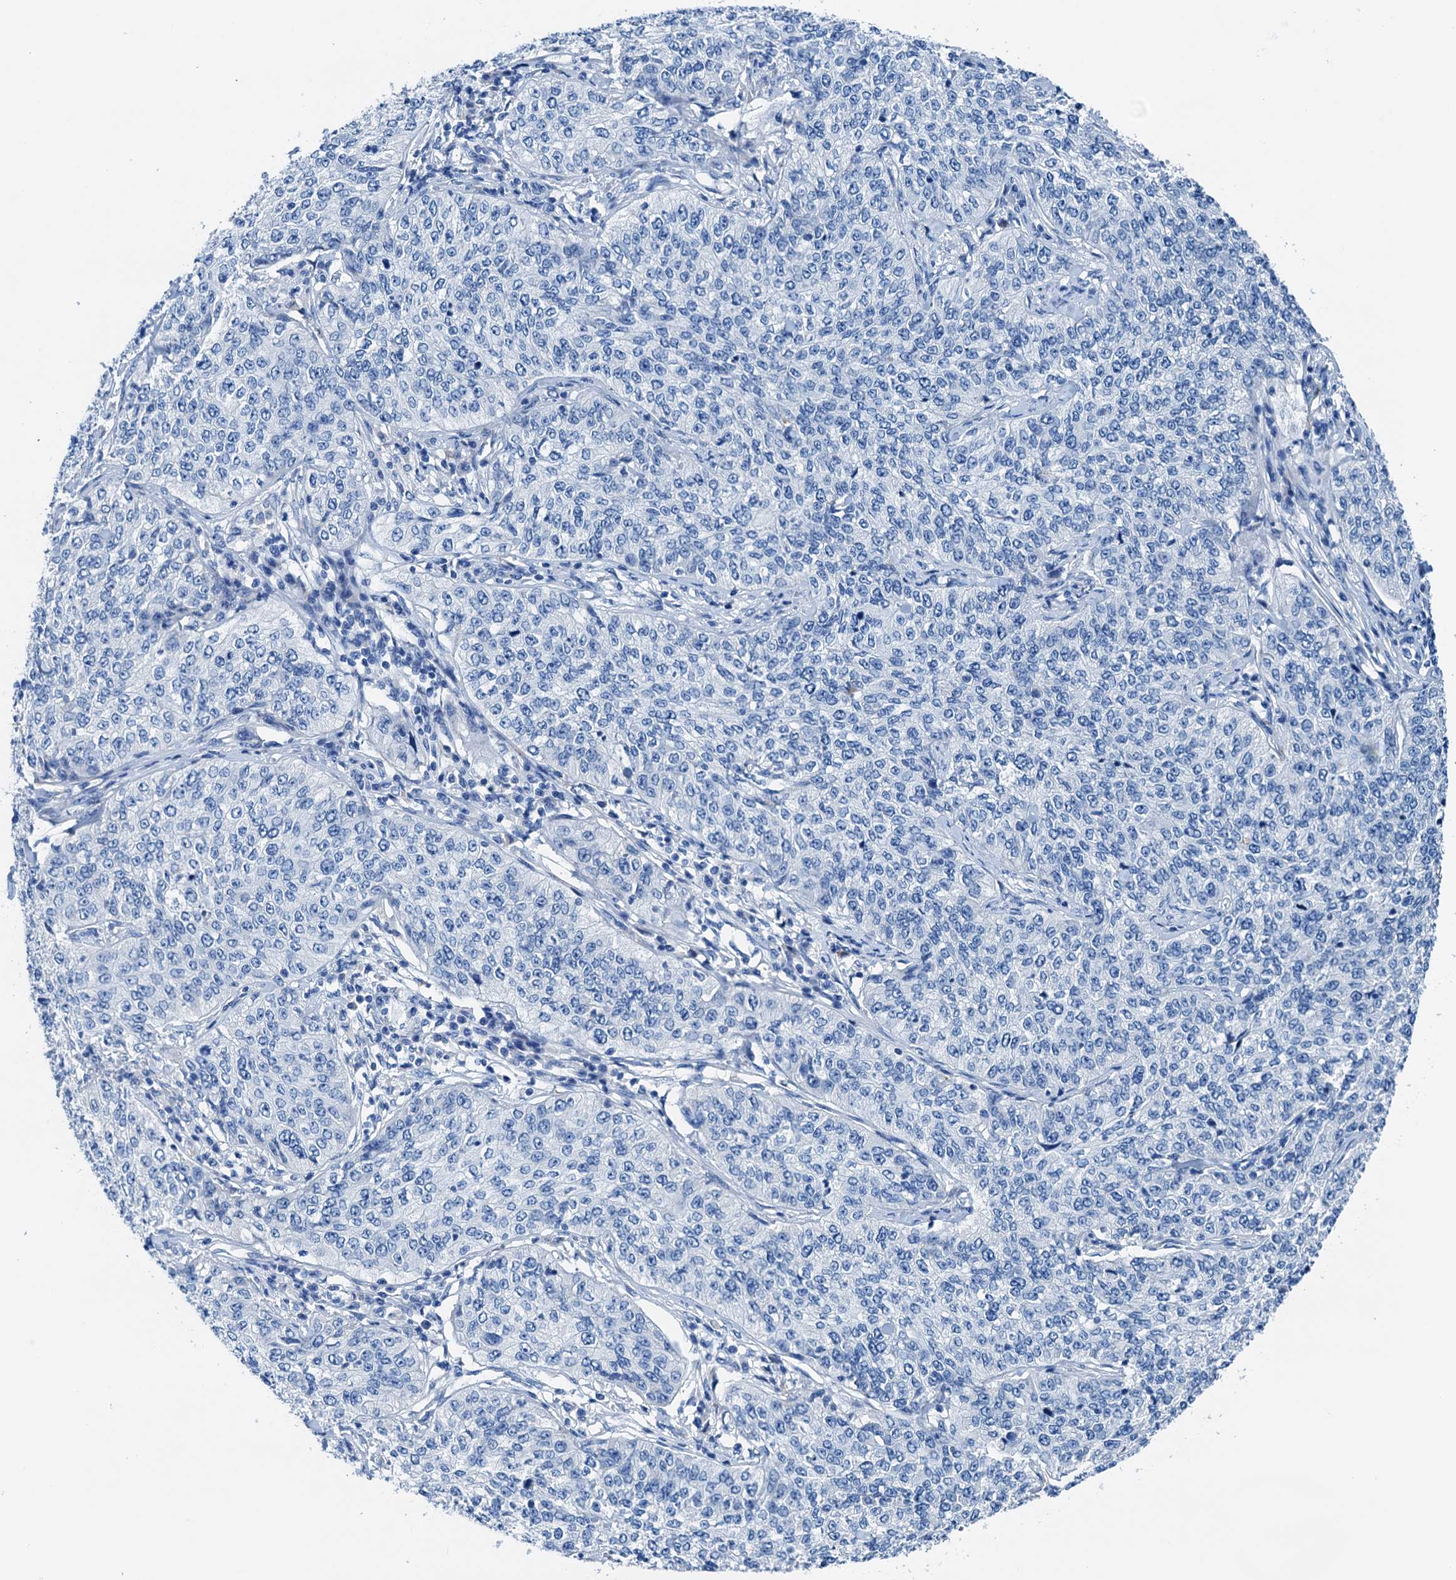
{"staining": {"intensity": "negative", "quantity": "none", "location": "none"}, "tissue": "cervical cancer", "cell_type": "Tumor cells", "image_type": "cancer", "snomed": [{"axis": "morphology", "description": "Squamous cell carcinoma, NOS"}, {"axis": "topography", "description": "Cervix"}], "caption": "The photomicrograph displays no significant staining in tumor cells of cervical squamous cell carcinoma. Nuclei are stained in blue.", "gene": "C1QTNF4", "patient": {"sex": "female", "age": 35}}